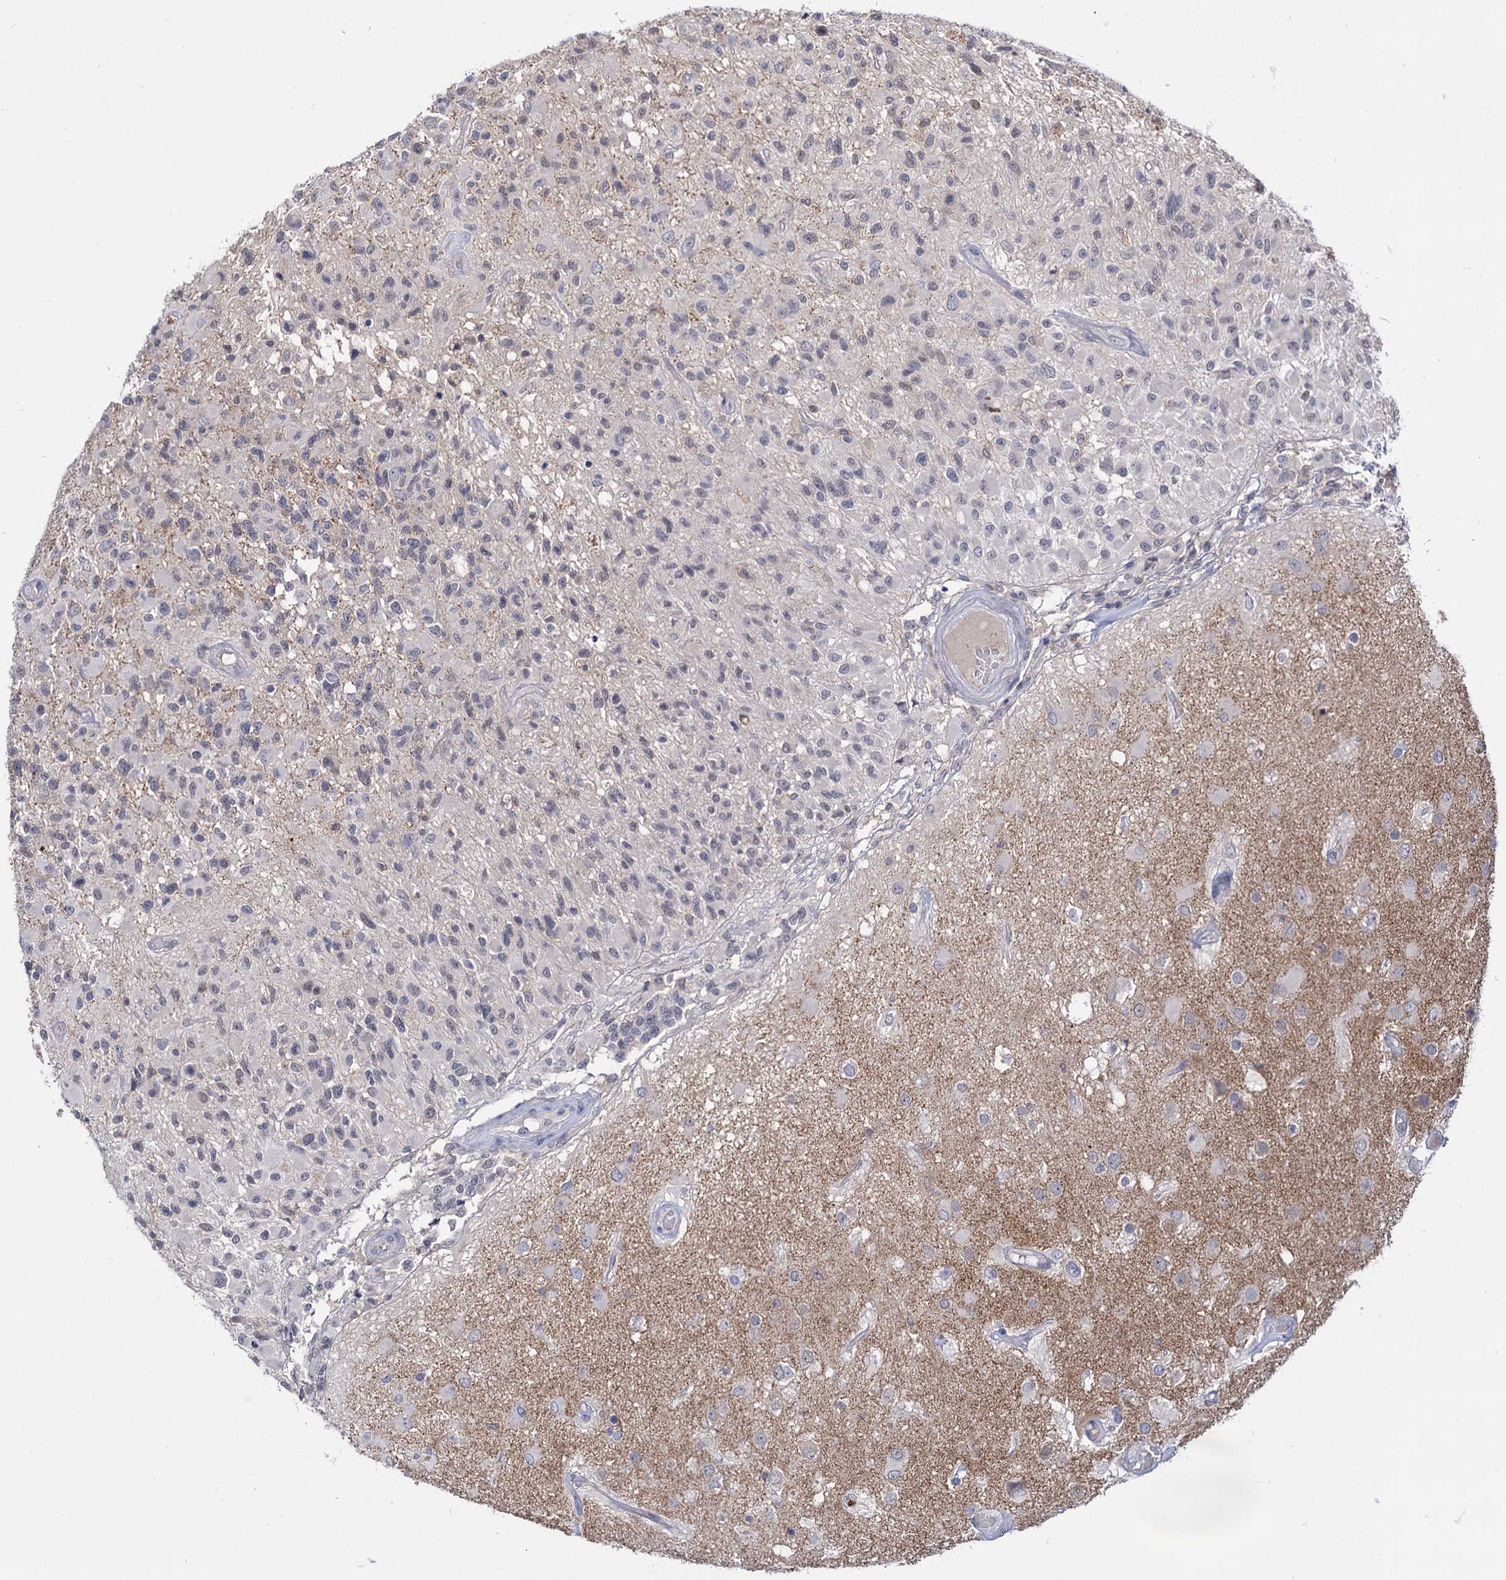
{"staining": {"intensity": "negative", "quantity": "none", "location": "none"}, "tissue": "glioma", "cell_type": "Tumor cells", "image_type": "cancer", "snomed": [{"axis": "morphology", "description": "Glioma, malignant, High grade"}, {"axis": "morphology", "description": "Glioblastoma, NOS"}, {"axis": "topography", "description": "Brain"}], "caption": "This is a photomicrograph of immunohistochemistry staining of glioma, which shows no staining in tumor cells.", "gene": "NEK10", "patient": {"sex": "male", "age": 60}}